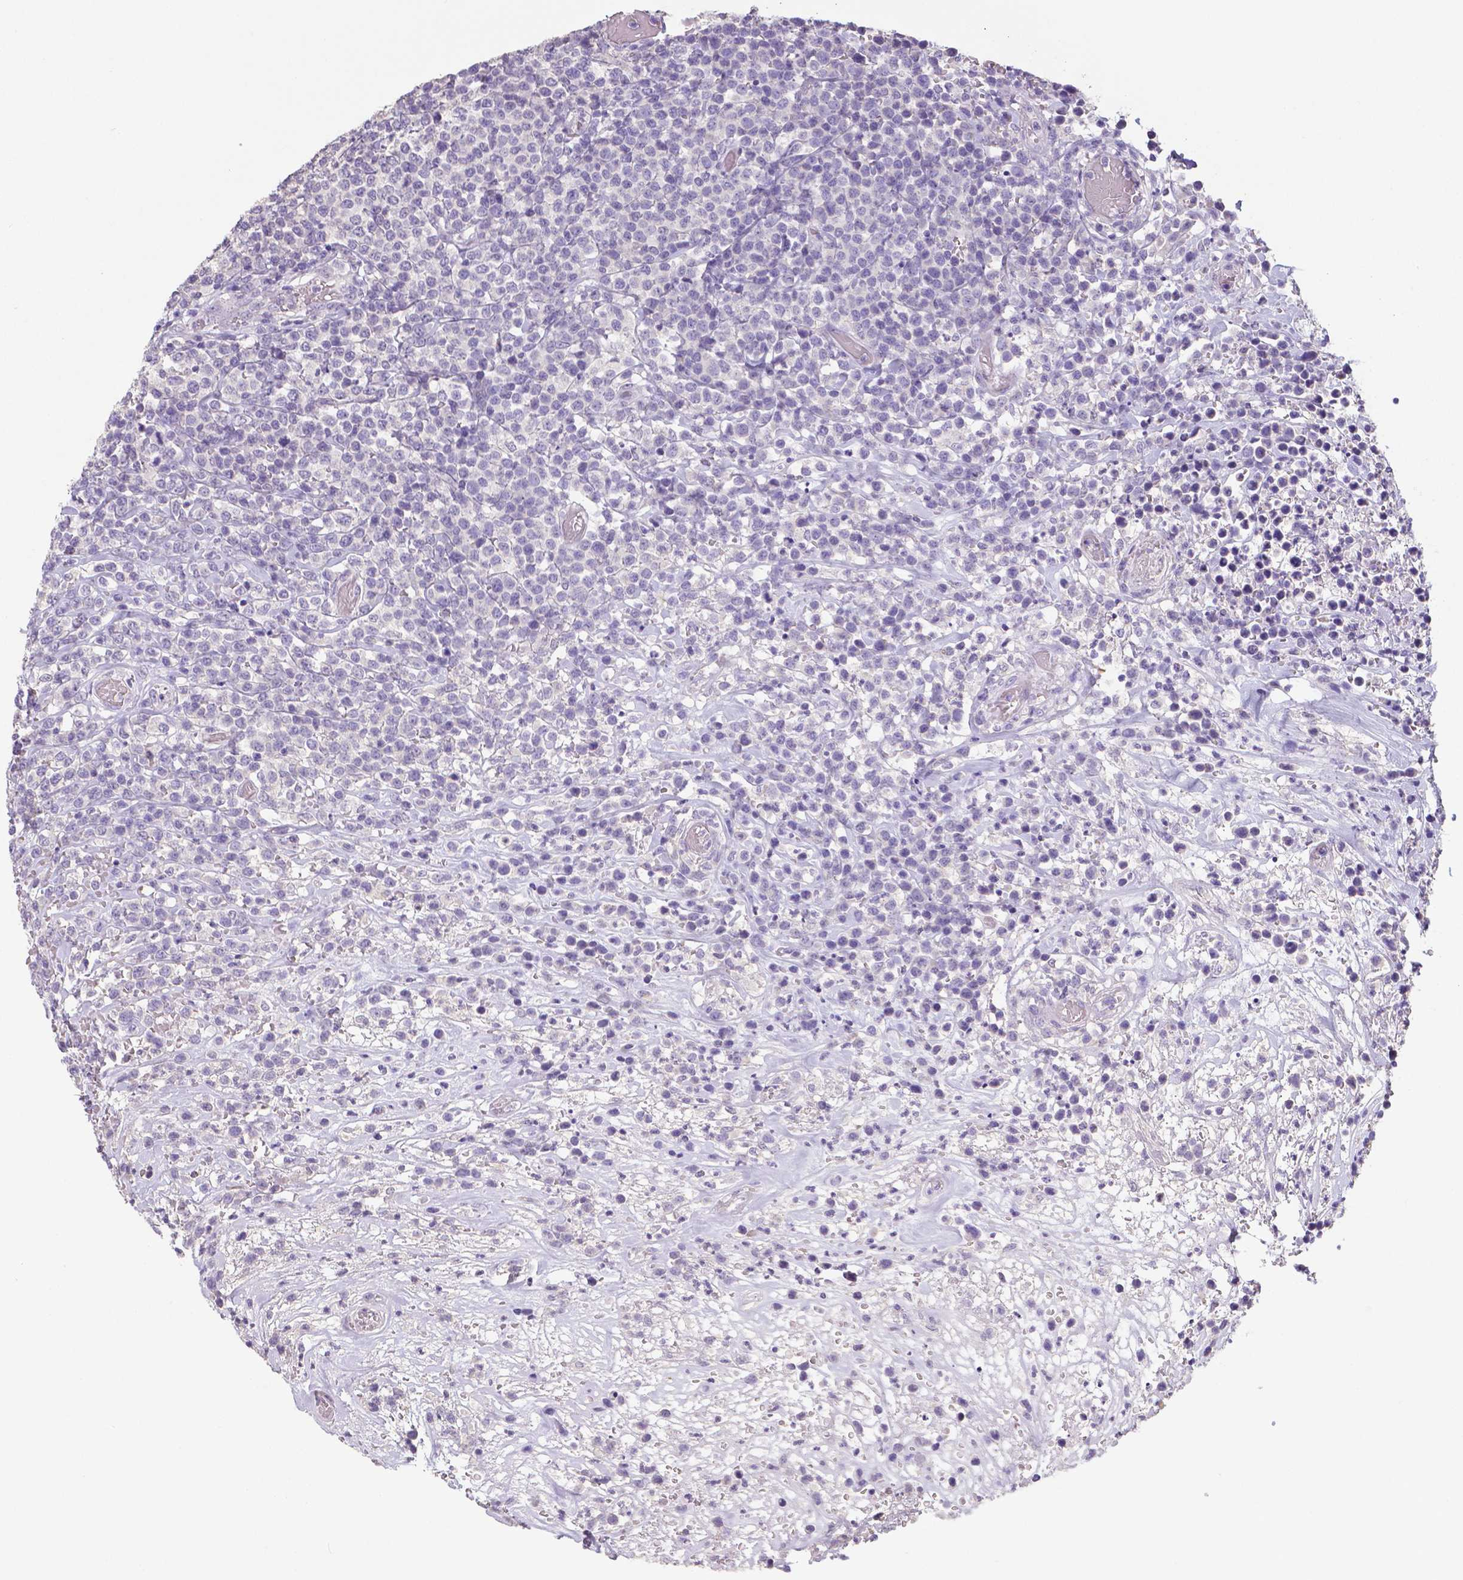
{"staining": {"intensity": "negative", "quantity": "none", "location": "none"}, "tissue": "lymphoma", "cell_type": "Tumor cells", "image_type": "cancer", "snomed": [{"axis": "morphology", "description": "Malignant lymphoma, non-Hodgkin's type, High grade"}, {"axis": "topography", "description": "Soft tissue"}], "caption": "Tumor cells show no significant positivity in high-grade malignant lymphoma, non-Hodgkin's type. The staining was performed using DAB (3,3'-diaminobenzidine) to visualize the protein expression in brown, while the nuclei were stained in blue with hematoxylin (Magnification: 20x).", "gene": "CRMP1", "patient": {"sex": "female", "age": 56}}